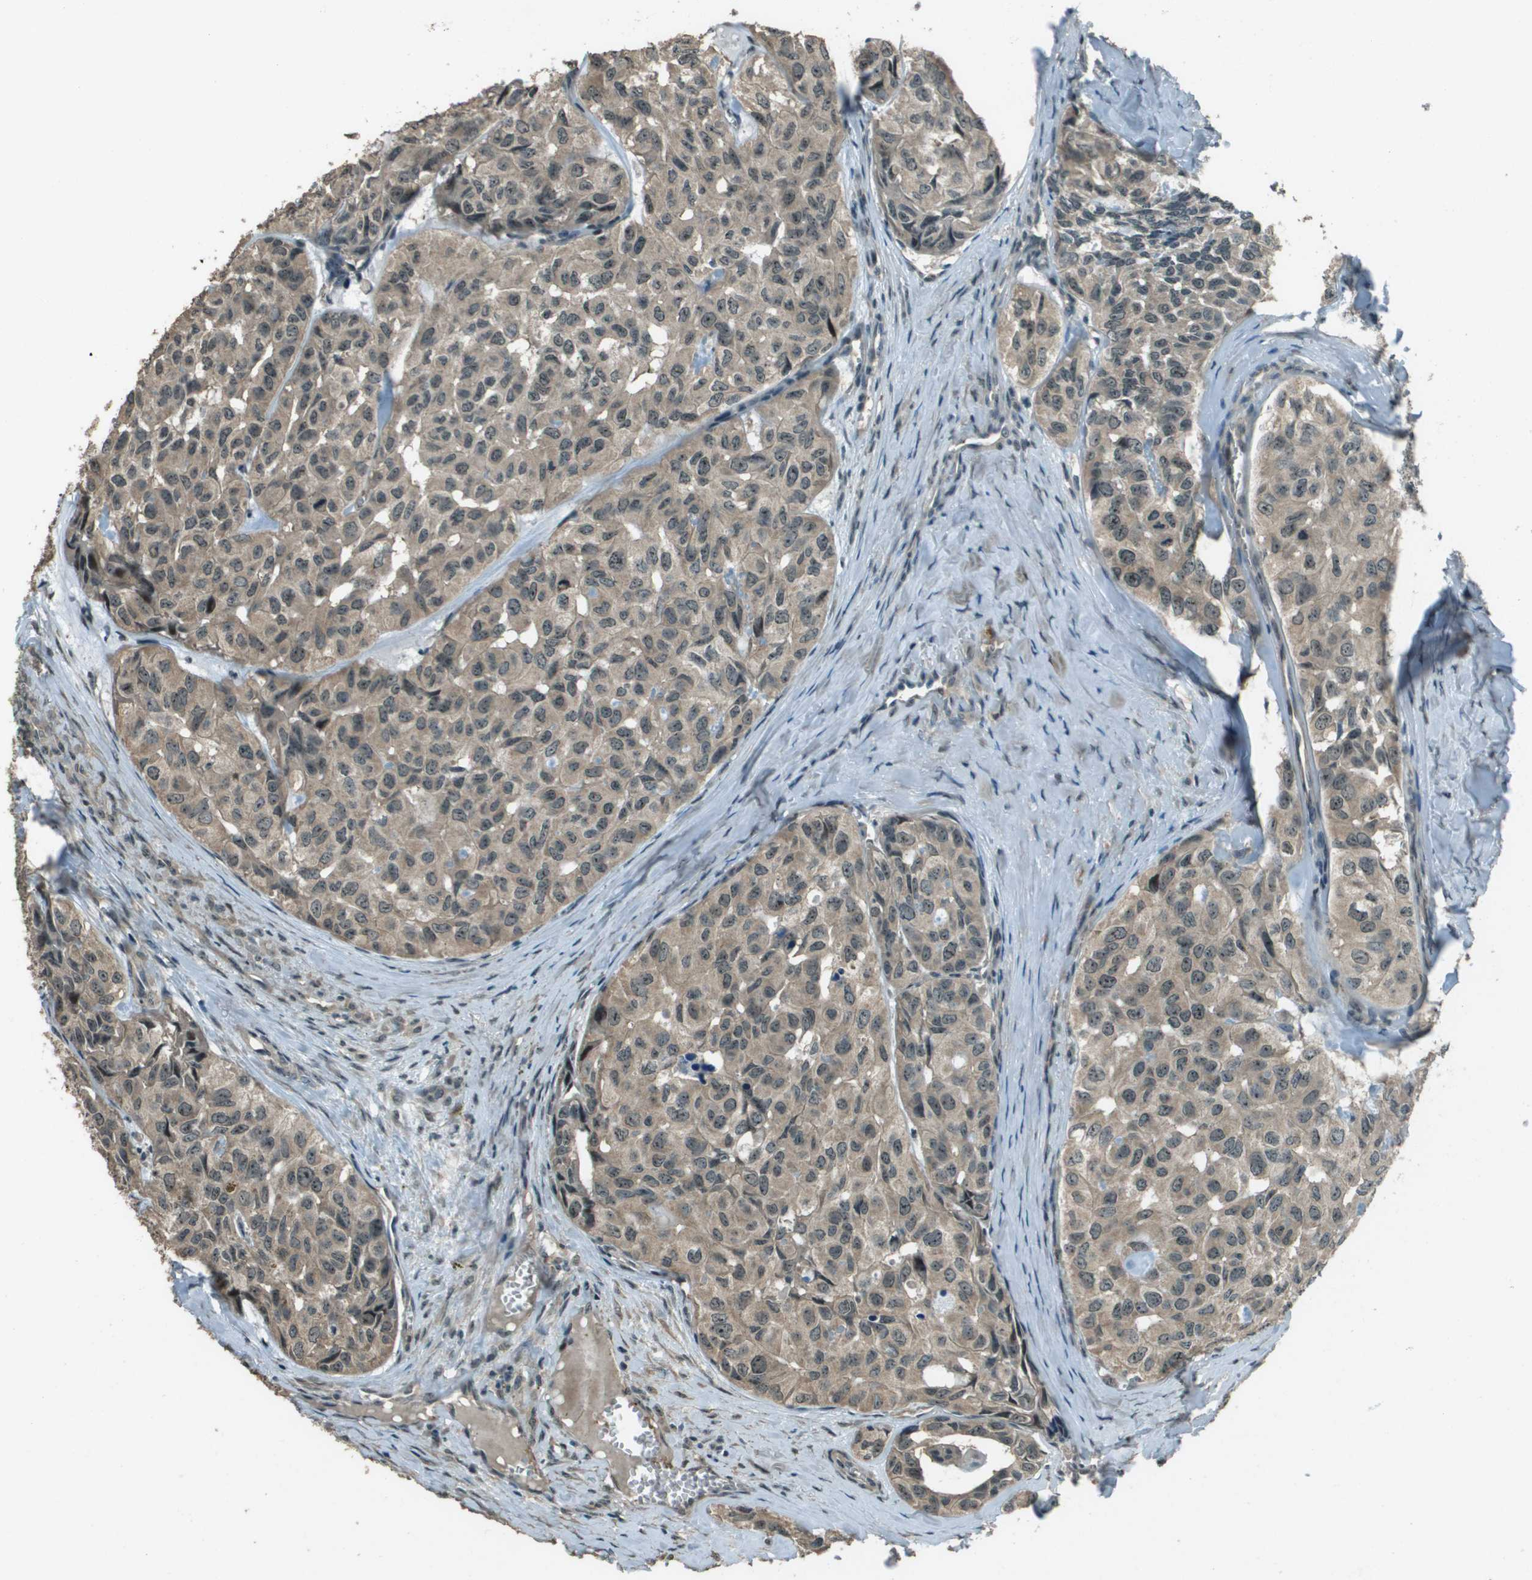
{"staining": {"intensity": "moderate", "quantity": ">75%", "location": "cytoplasmic/membranous"}, "tissue": "head and neck cancer", "cell_type": "Tumor cells", "image_type": "cancer", "snomed": [{"axis": "morphology", "description": "Adenocarcinoma, NOS"}, {"axis": "topography", "description": "Salivary gland, NOS"}, {"axis": "topography", "description": "Head-Neck"}], "caption": "An image showing moderate cytoplasmic/membranous expression in approximately >75% of tumor cells in adenocarcinoma (head and neck), as visualized by brown immunohistochemical staining.", "gene": "SDC3", "patient": {"sex": "female", "age": 76}}